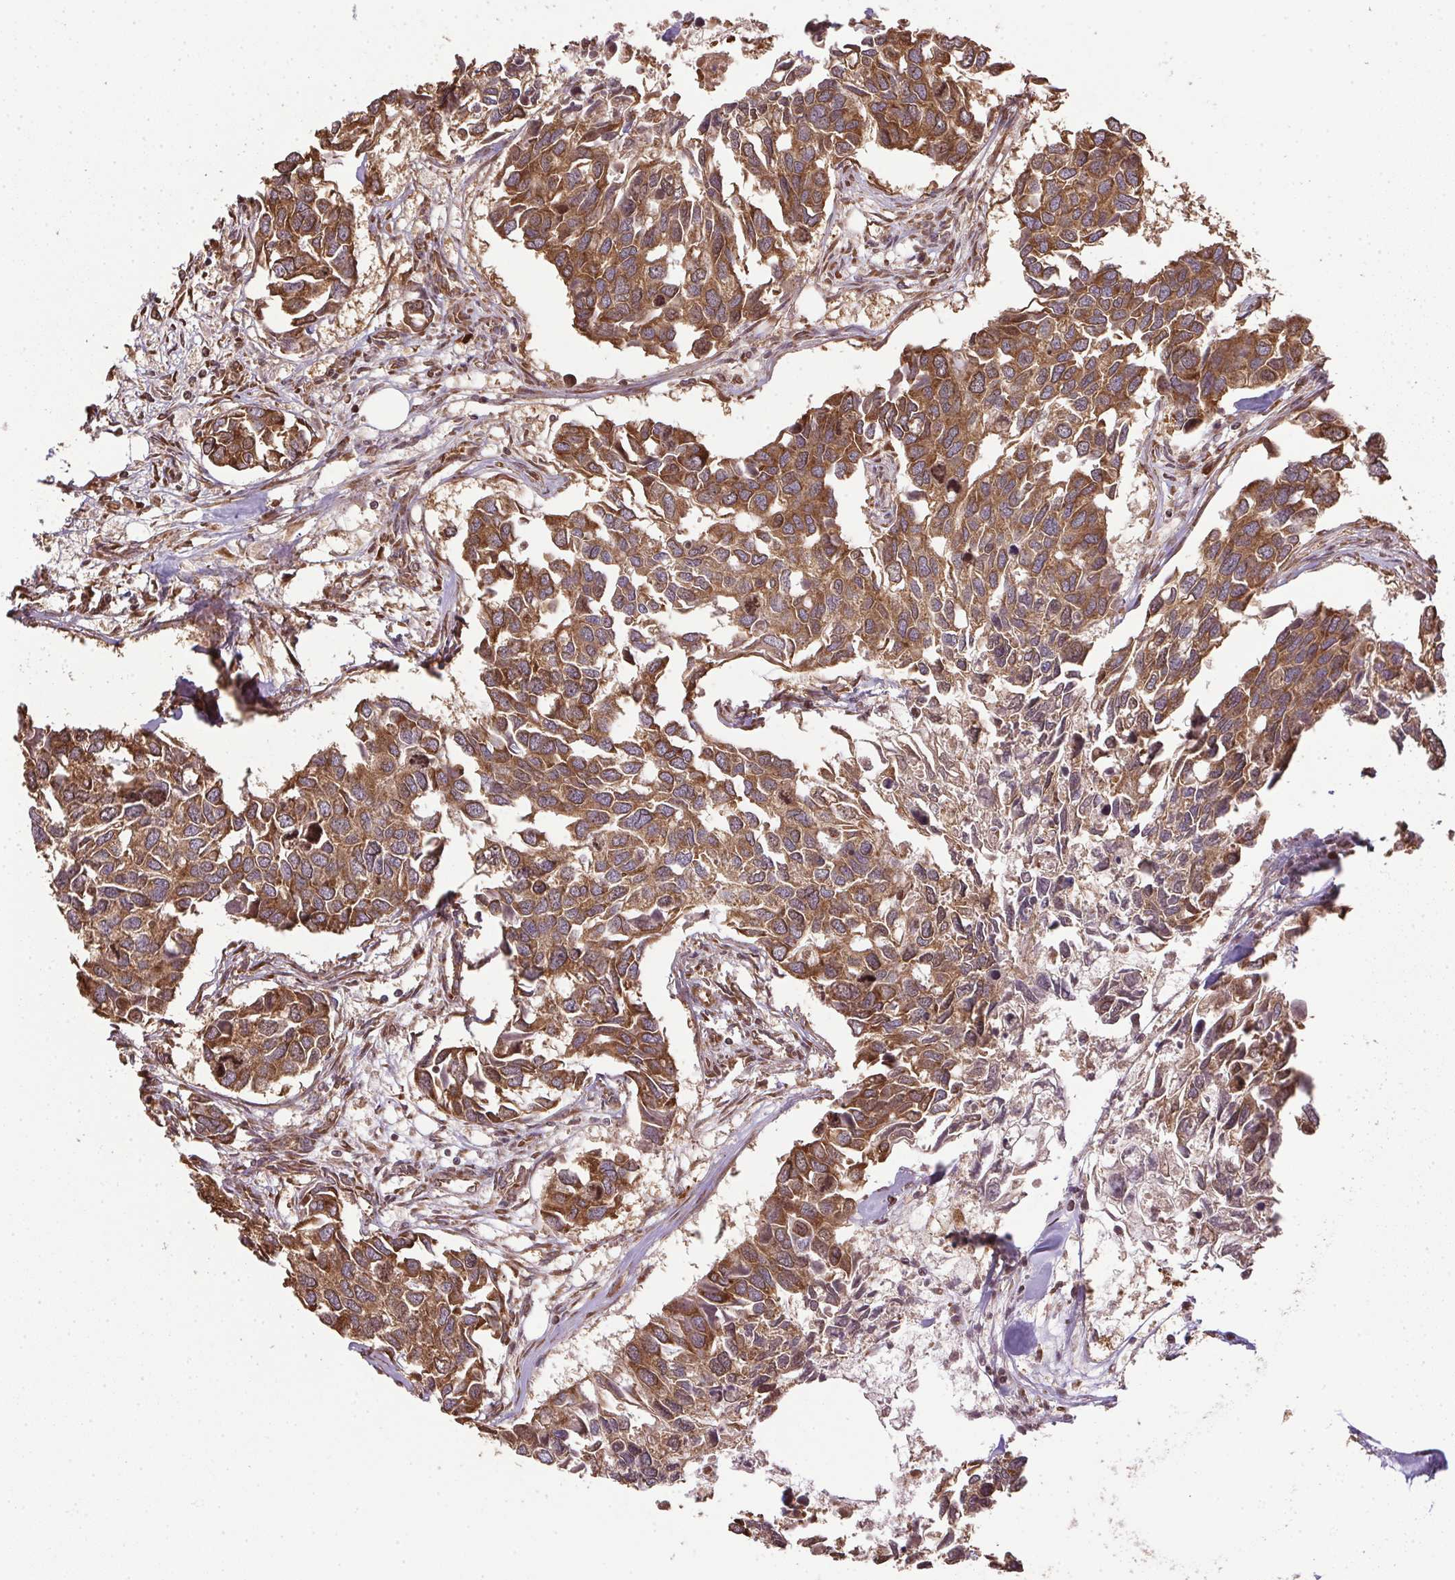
{"staining": {"intensity": "strong", "quantity": ">75%", "location": "cytoplasmic/membranous"}, "tissue": "breast cancer", "cell_type": "Tumor cells", "image_type": "cancer", "snomed": [{"axis": "morphology", "description": "Duct carcinoma"}, {"axis": "topography", "description": "Breast"}], "caption": "Breast cancer (infiltrating ductal carcinoma) stained with DAB (3,3'-diaminobenzidine) IHC reveals high levels of strong cytoplasmic/membranous staining in approximately >75% of tumor cells.", "gene": "EIF2S1", "patient": {"sex": "female", "age": 83}}